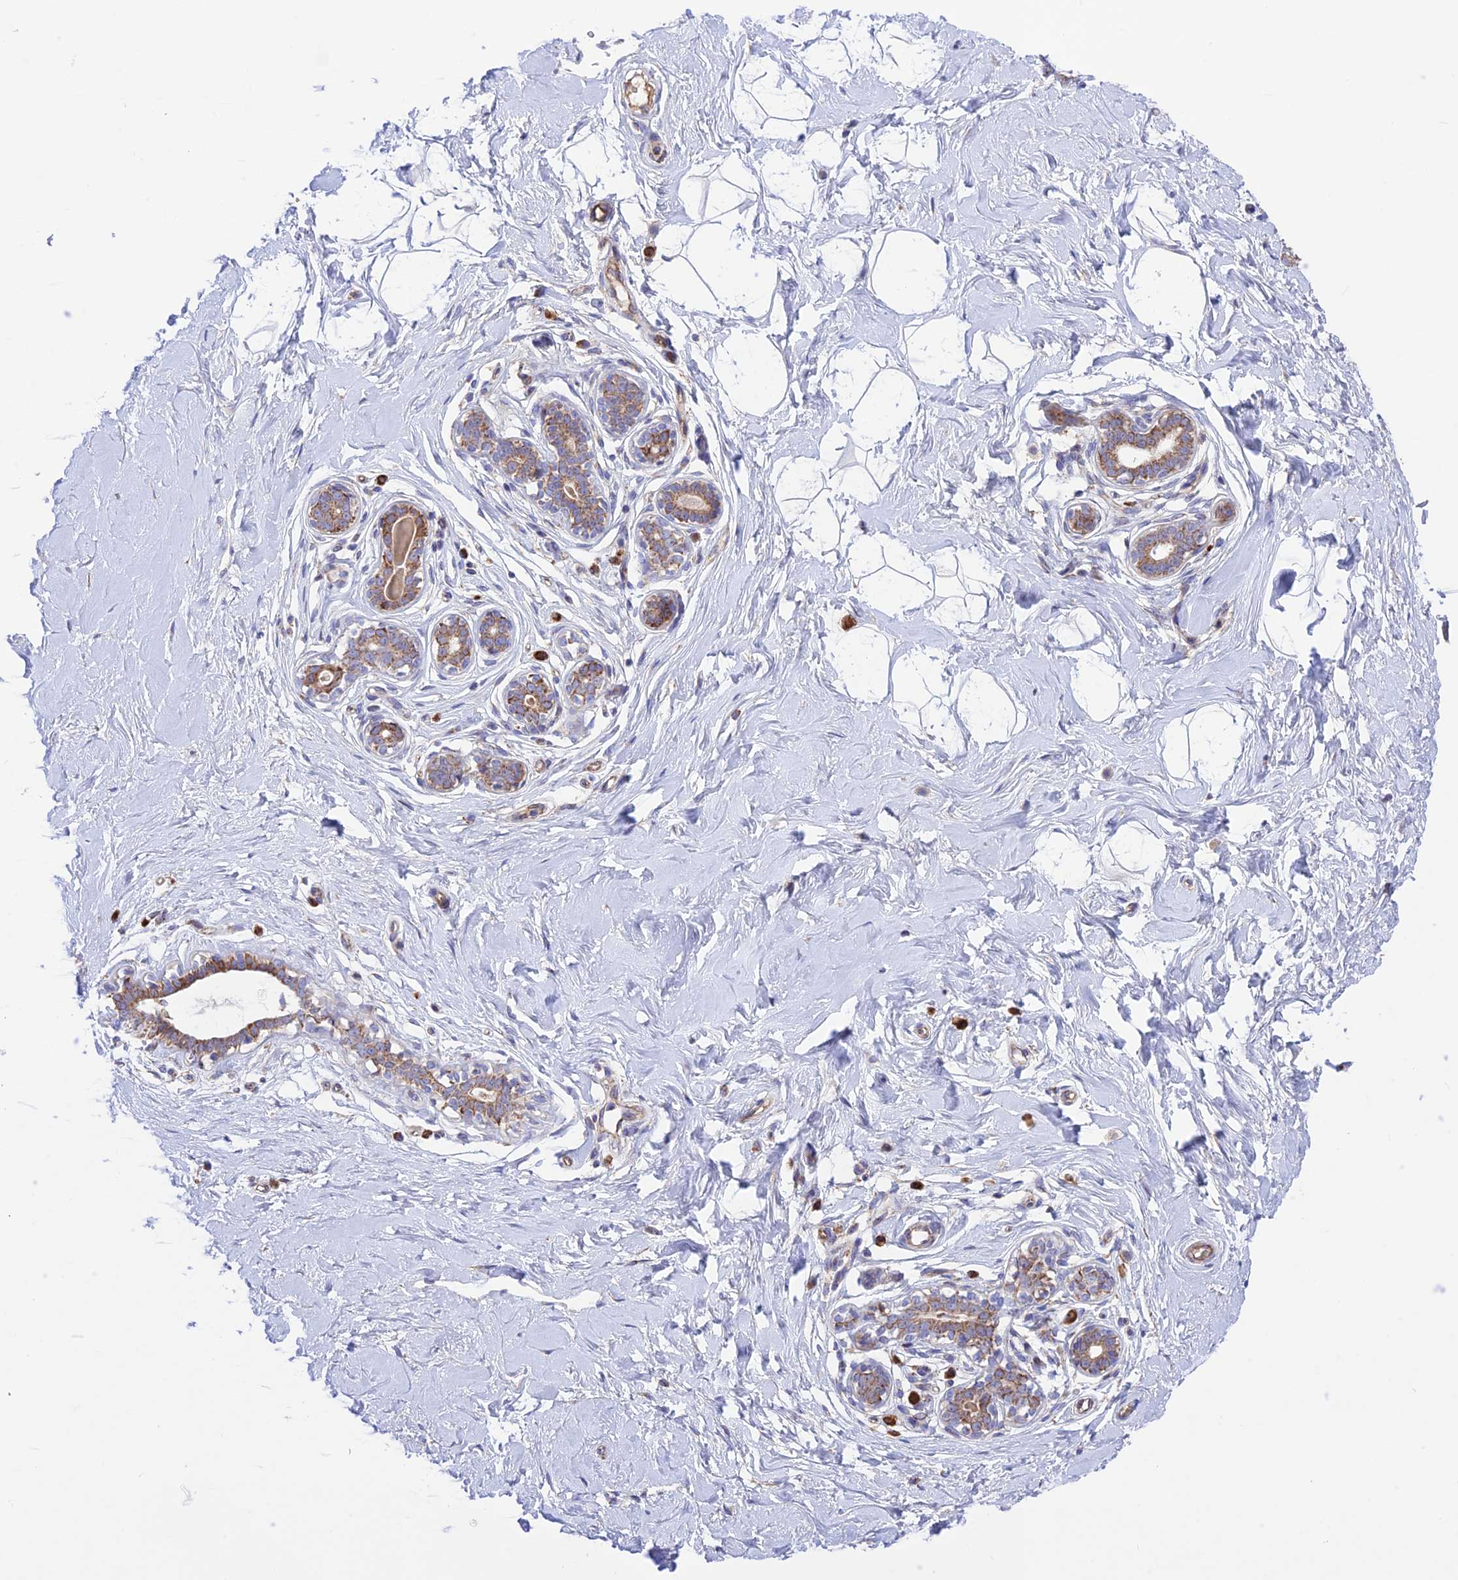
{"staining": {"intensity": "negative", "quantity": "none", "location": "none"}, "tissue": "breast", "cell_type": "Adipocytes", "image_type": "normal", "snomed": [{"axis": "morphology", "description": "Normal tissue, NOS"}, {"axis": "morphology", "description": "Adenoma, NOS"}, {"axis": "topography", "description": "Breast"}], "caption": "High power microscopy histopathology image of an immunohistochemistry image of benign breast, revealing no significant positivity in adipocytes. Brightfield microscopy of immunohistochemistry stained with DAB (brown) and hematoxylin (blue), captured at high magnification.", "gene": "UAP1L1", "patient": {"sex": "female", "age": 23}}